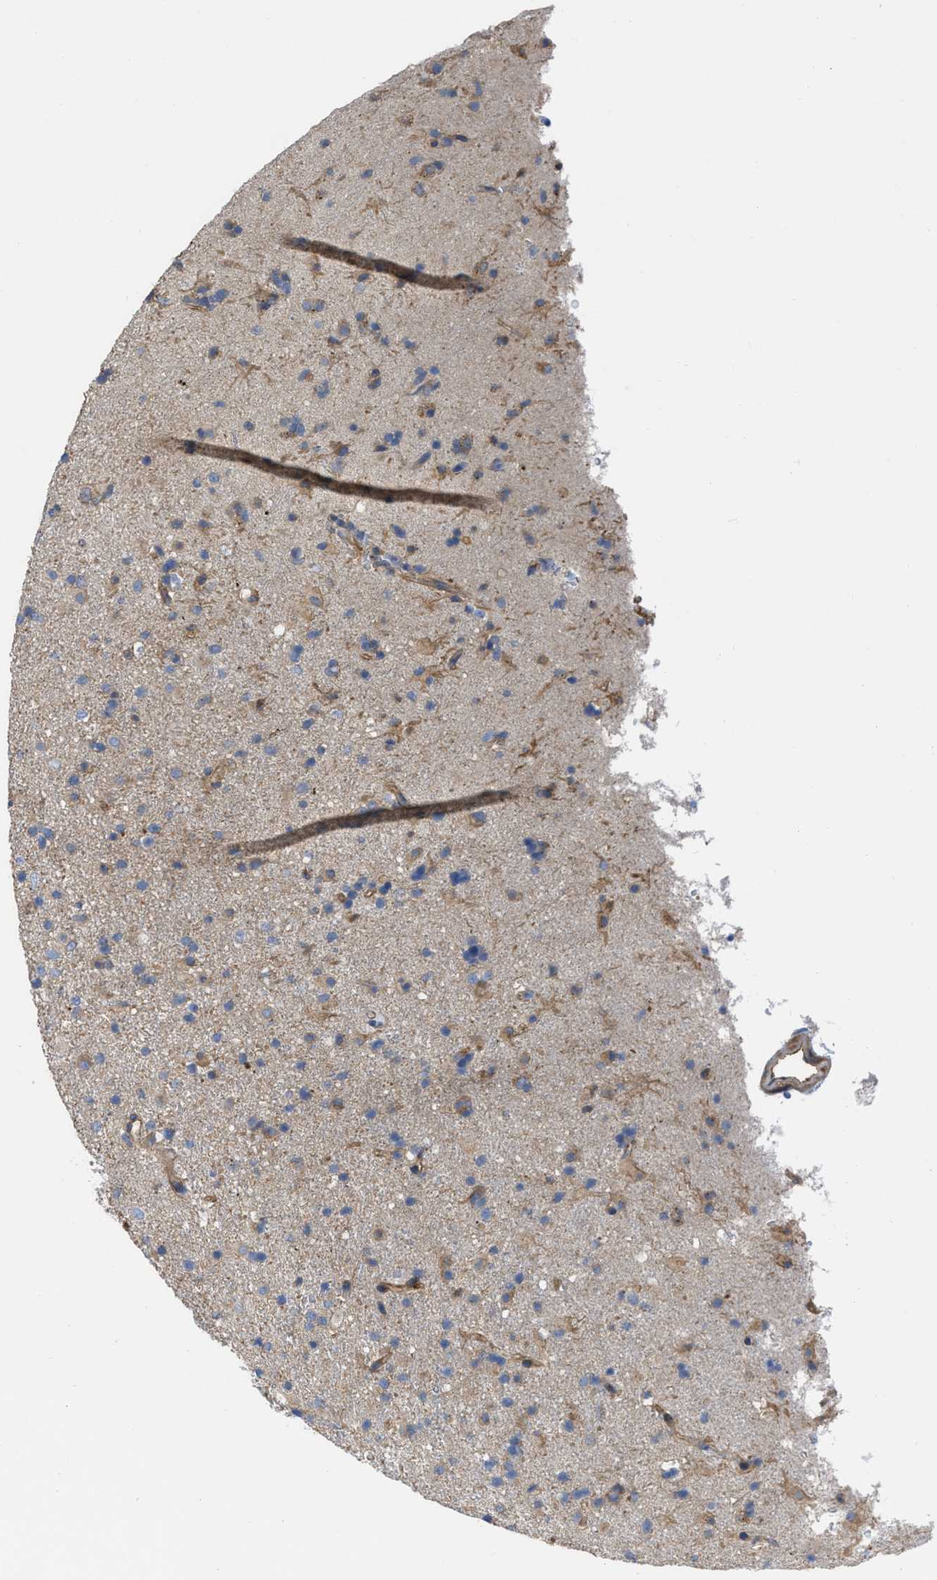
{"staining": {"intensity": "weak", "quantity": ">75%", "location": "cytoplasmic/membranous"}, "tissue": "glioma", "cell_type": "Tumor cells", "image_type": "cancer", "snomed": [{"axis": "morphology", "description": "Glioma, malignant, Low grade"}, {"axis": "topography", "description": "Brain"}], "caption": "This is a histology image of immunohistochemistry staining of glioma, which shows weak staining in the cytoplasmic/membranous of tumor cells.", "gene": "TRIOBP", "patient": {"sex": "male", "age": 65}}